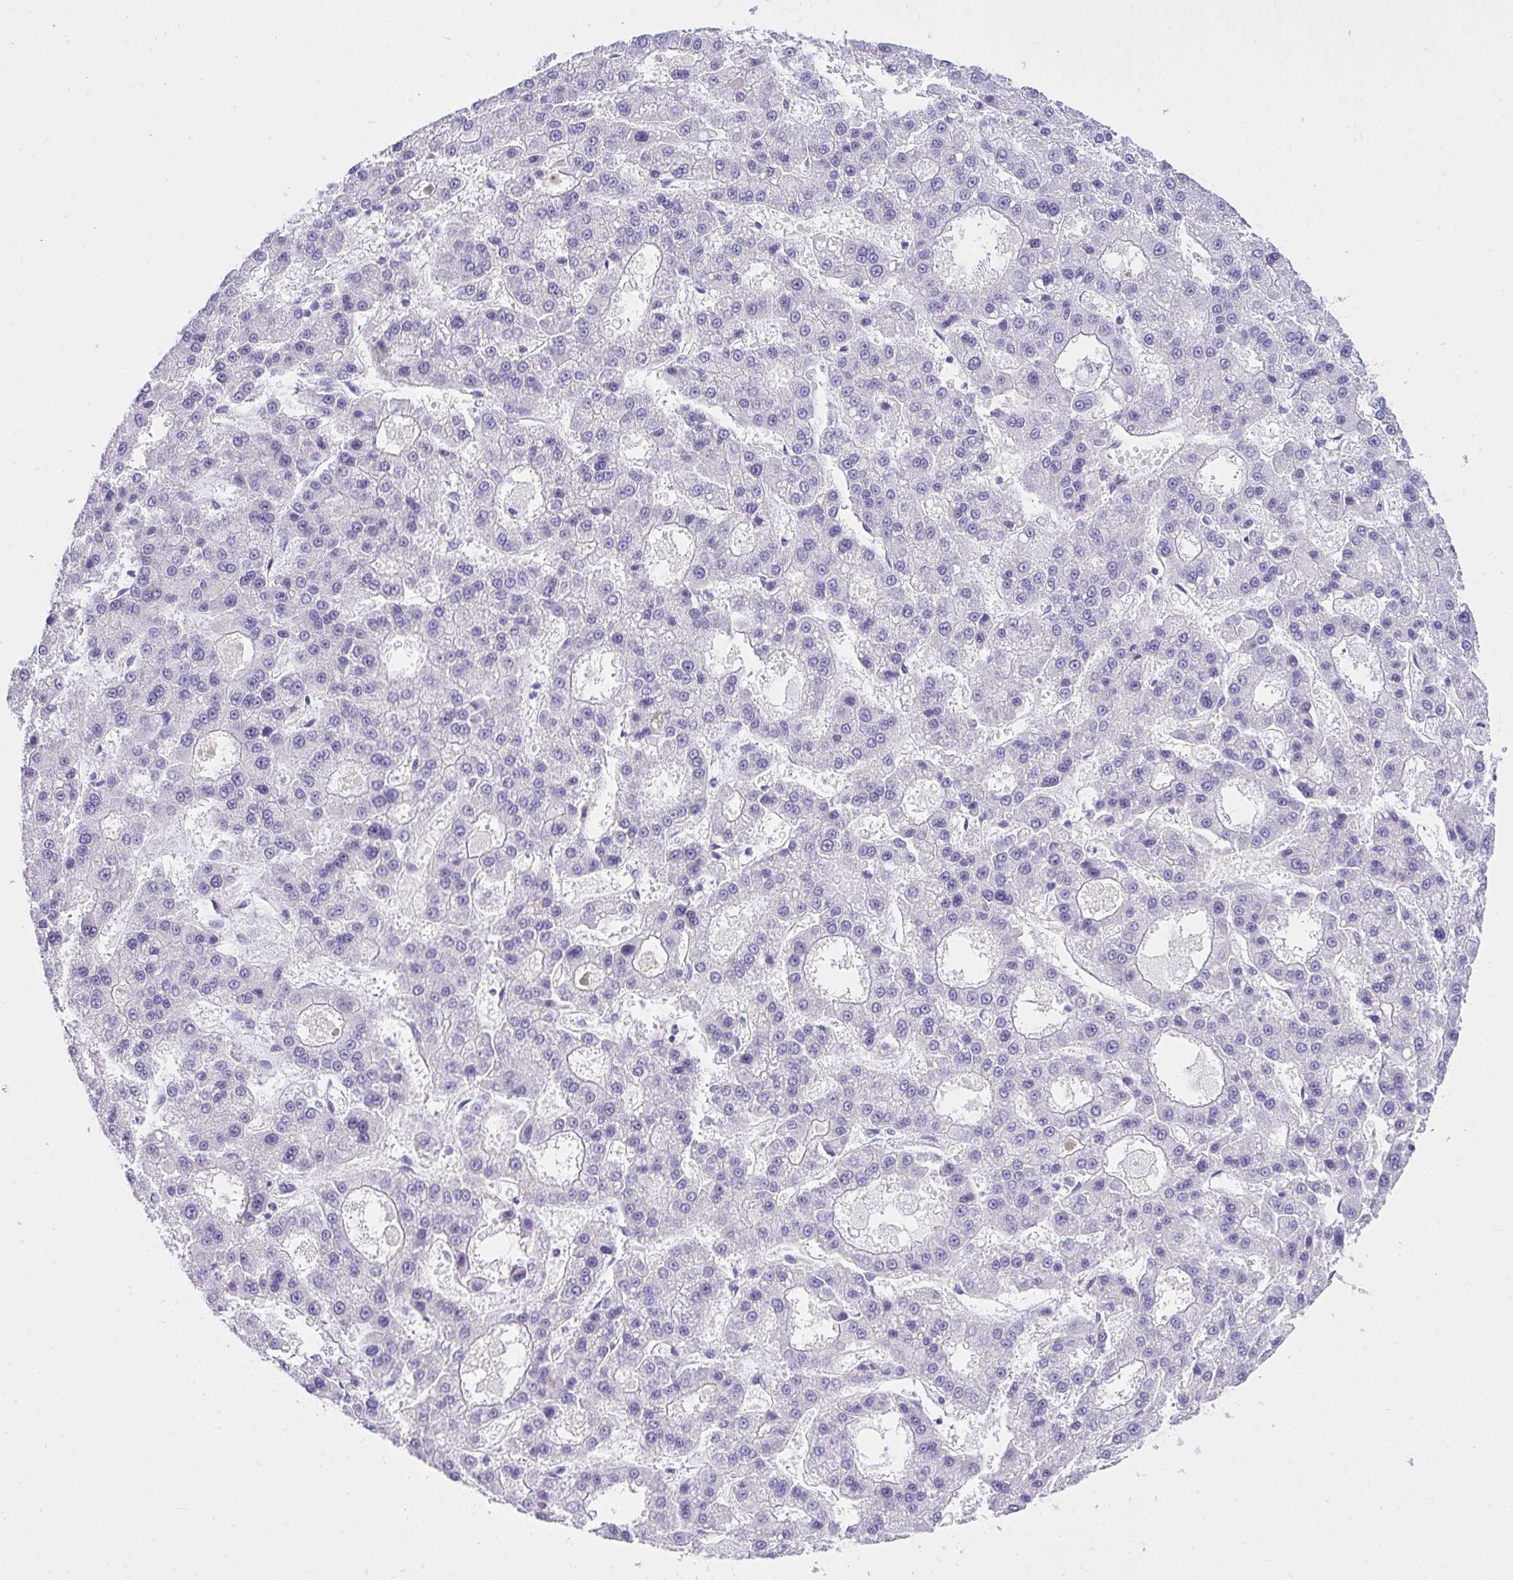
{"staining": {"intensity": "negative", "quantity": "none", "location": "none"}, "tissue": "liver cancer", "cell_type": "Tumor cells", "image_type": "cancer", "snomed": [{"axis": "morphology", "description": "Carcinoma, Hepatocellular, NOS"}, {"axis": "topography", "description": "Liver"}], "caption": "High magnification brightfield microscopy of liver hepatocellular carcinoma stained with DAB (brown) and counterstained with hematoxylin (blue): tumor cells show no significant positivity.", "gene": "TLN2", "patient": {"sex": "male", "age": 70}}